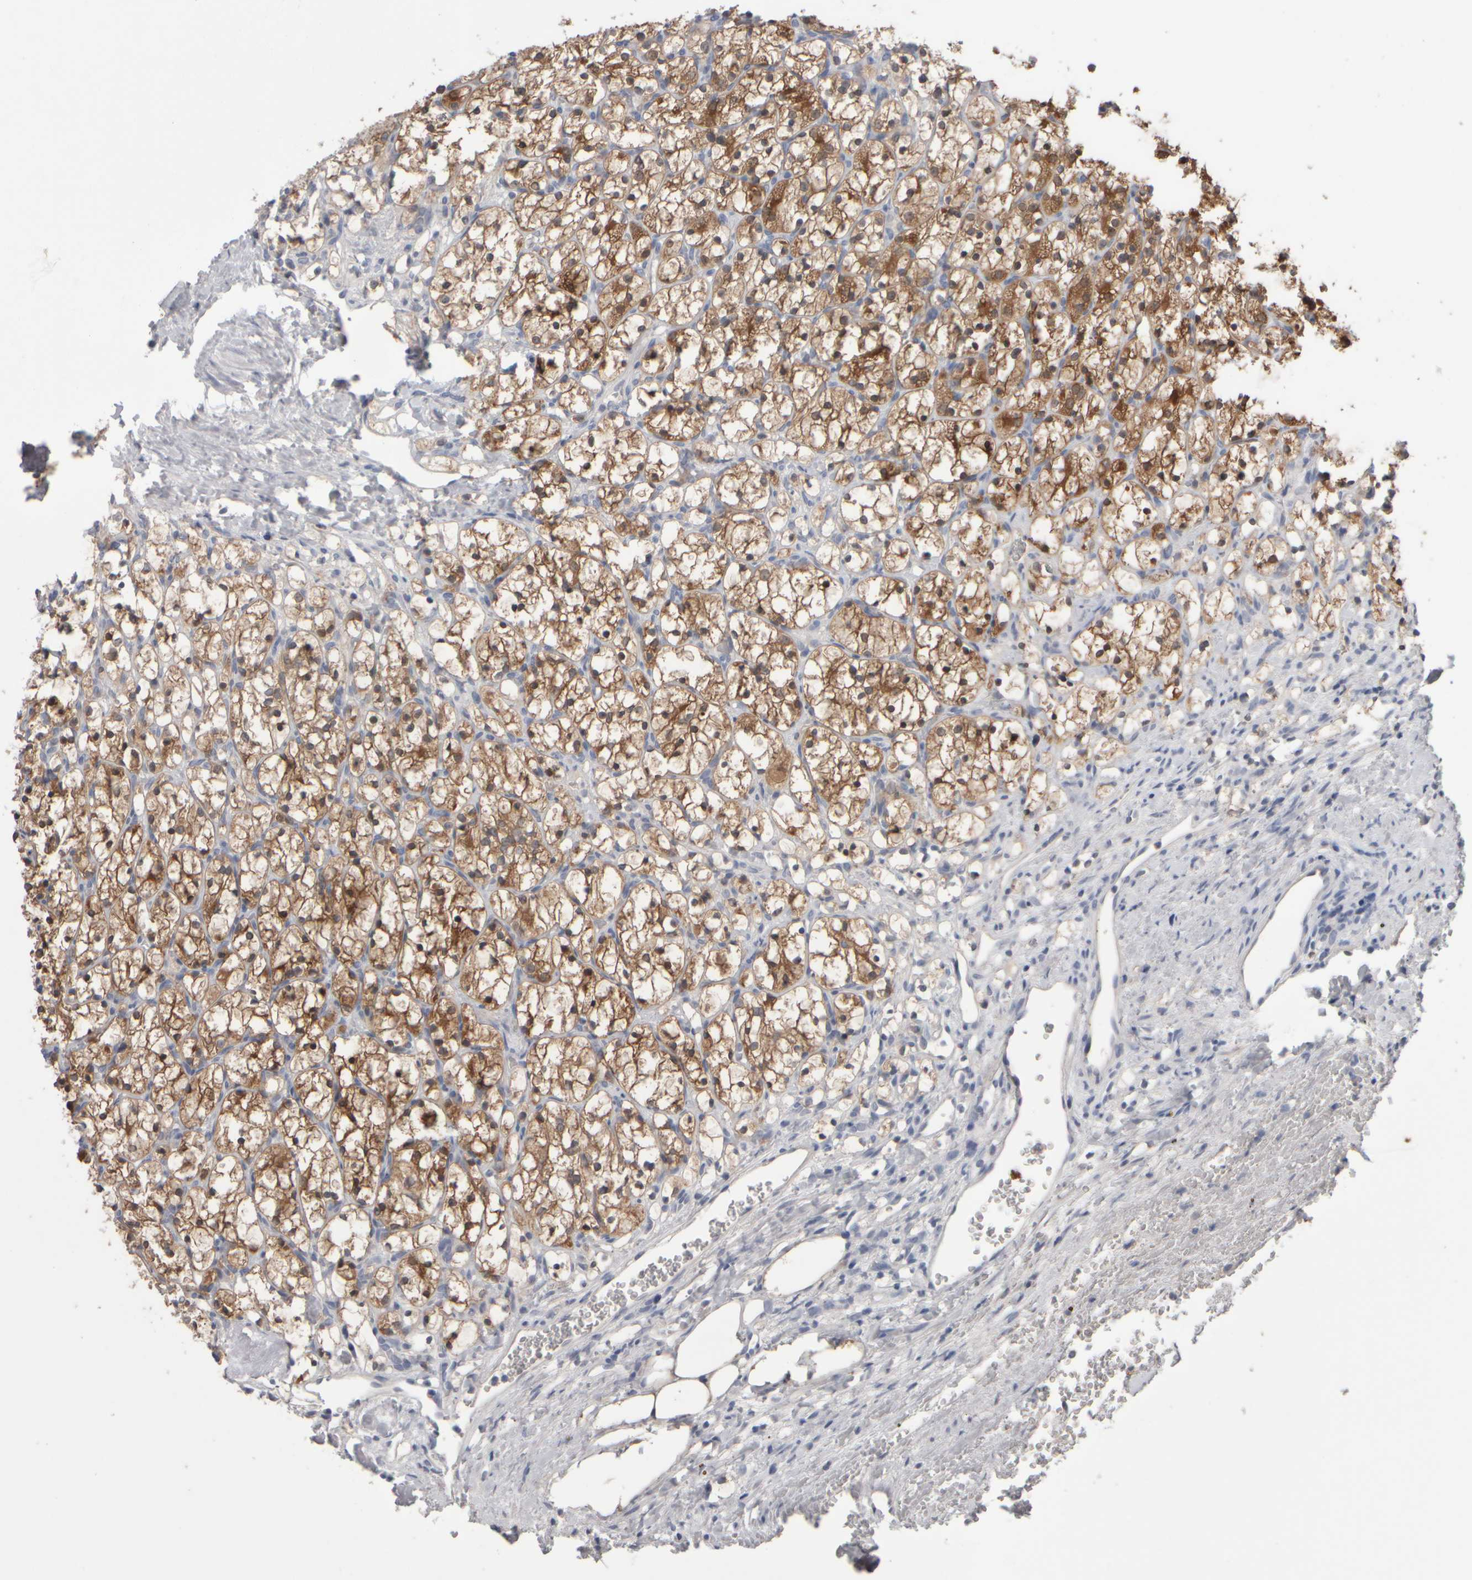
{"staining": {"intensity": "moderate", "quantity": ">75%", "location": "cytoplasmic/membranous"}, "tissue": "renal cancer", "cell_type": "Tumor cells", "image_type": "cancer", "snomed": [{"axis": "morphology", "description": "Adenocarcinoma, NOS"}, {"axis": "topography", "description": "Kidney"}], "caption": "The histopathology image reveals a brown stain indicating the presence of a protein in the cytoplasmic/membranous of tumor cells in renal adenocarcinoma.", "gene": "EPHX2", "patient": {"sex": "female", "age": 69}}